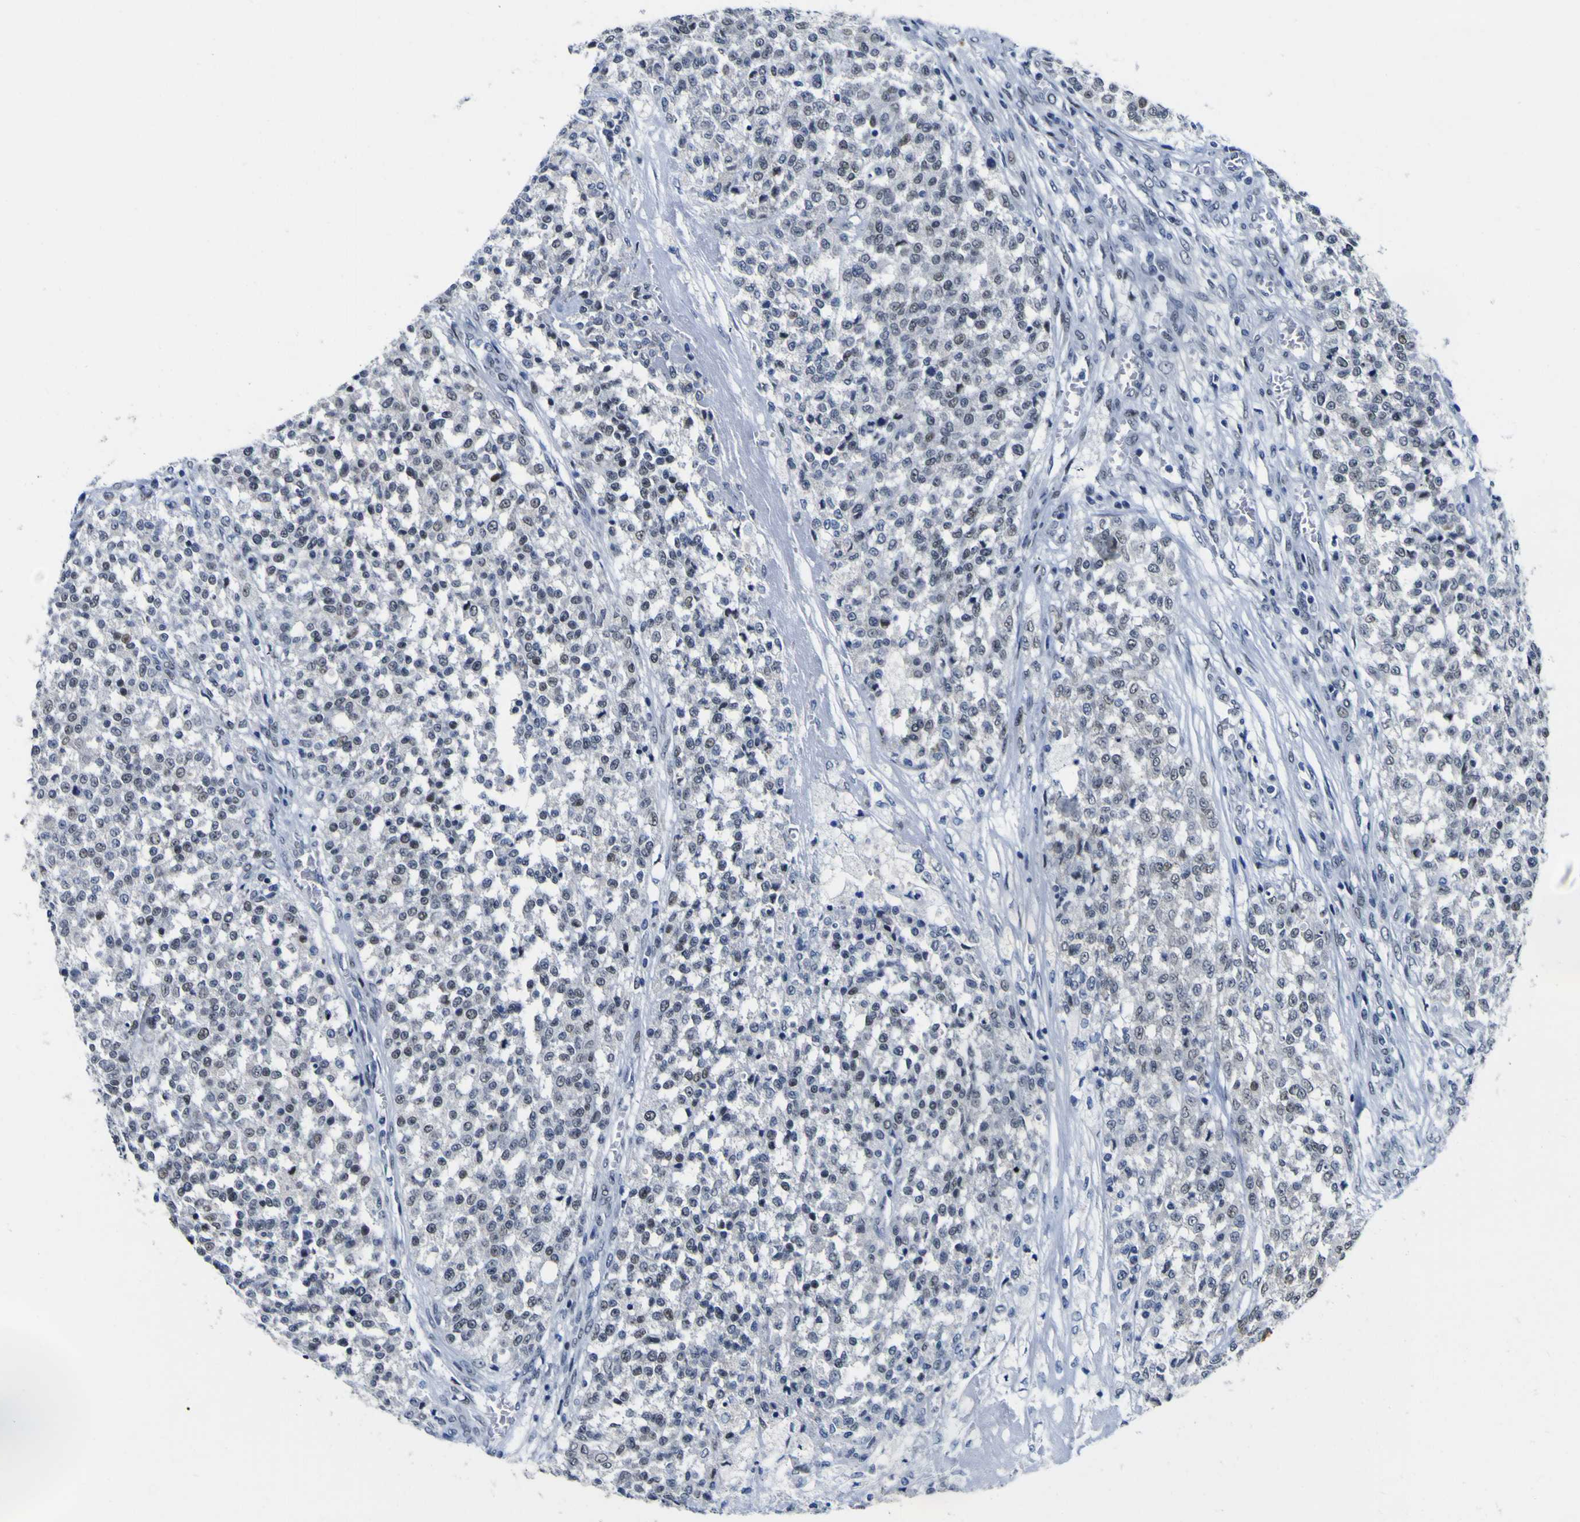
{"staining": {"intensity": "weak", "quantity": "<25%", "location": "nuclear"}, "tissue": "testis cancer", "cell_type": "Tumor cells", "image_type": "cancer", "snomed": [{"axis": "morphology", "description": "Seminoma, NOS"}, {"axis": "topography", "description": "Testis"}], "caption": "Tumor cells are negative for protein expression in human testis cancer. Nuclei are stained in blue.", "gene": "MBD3", "patient": {"sex": "male", "age": 59}}